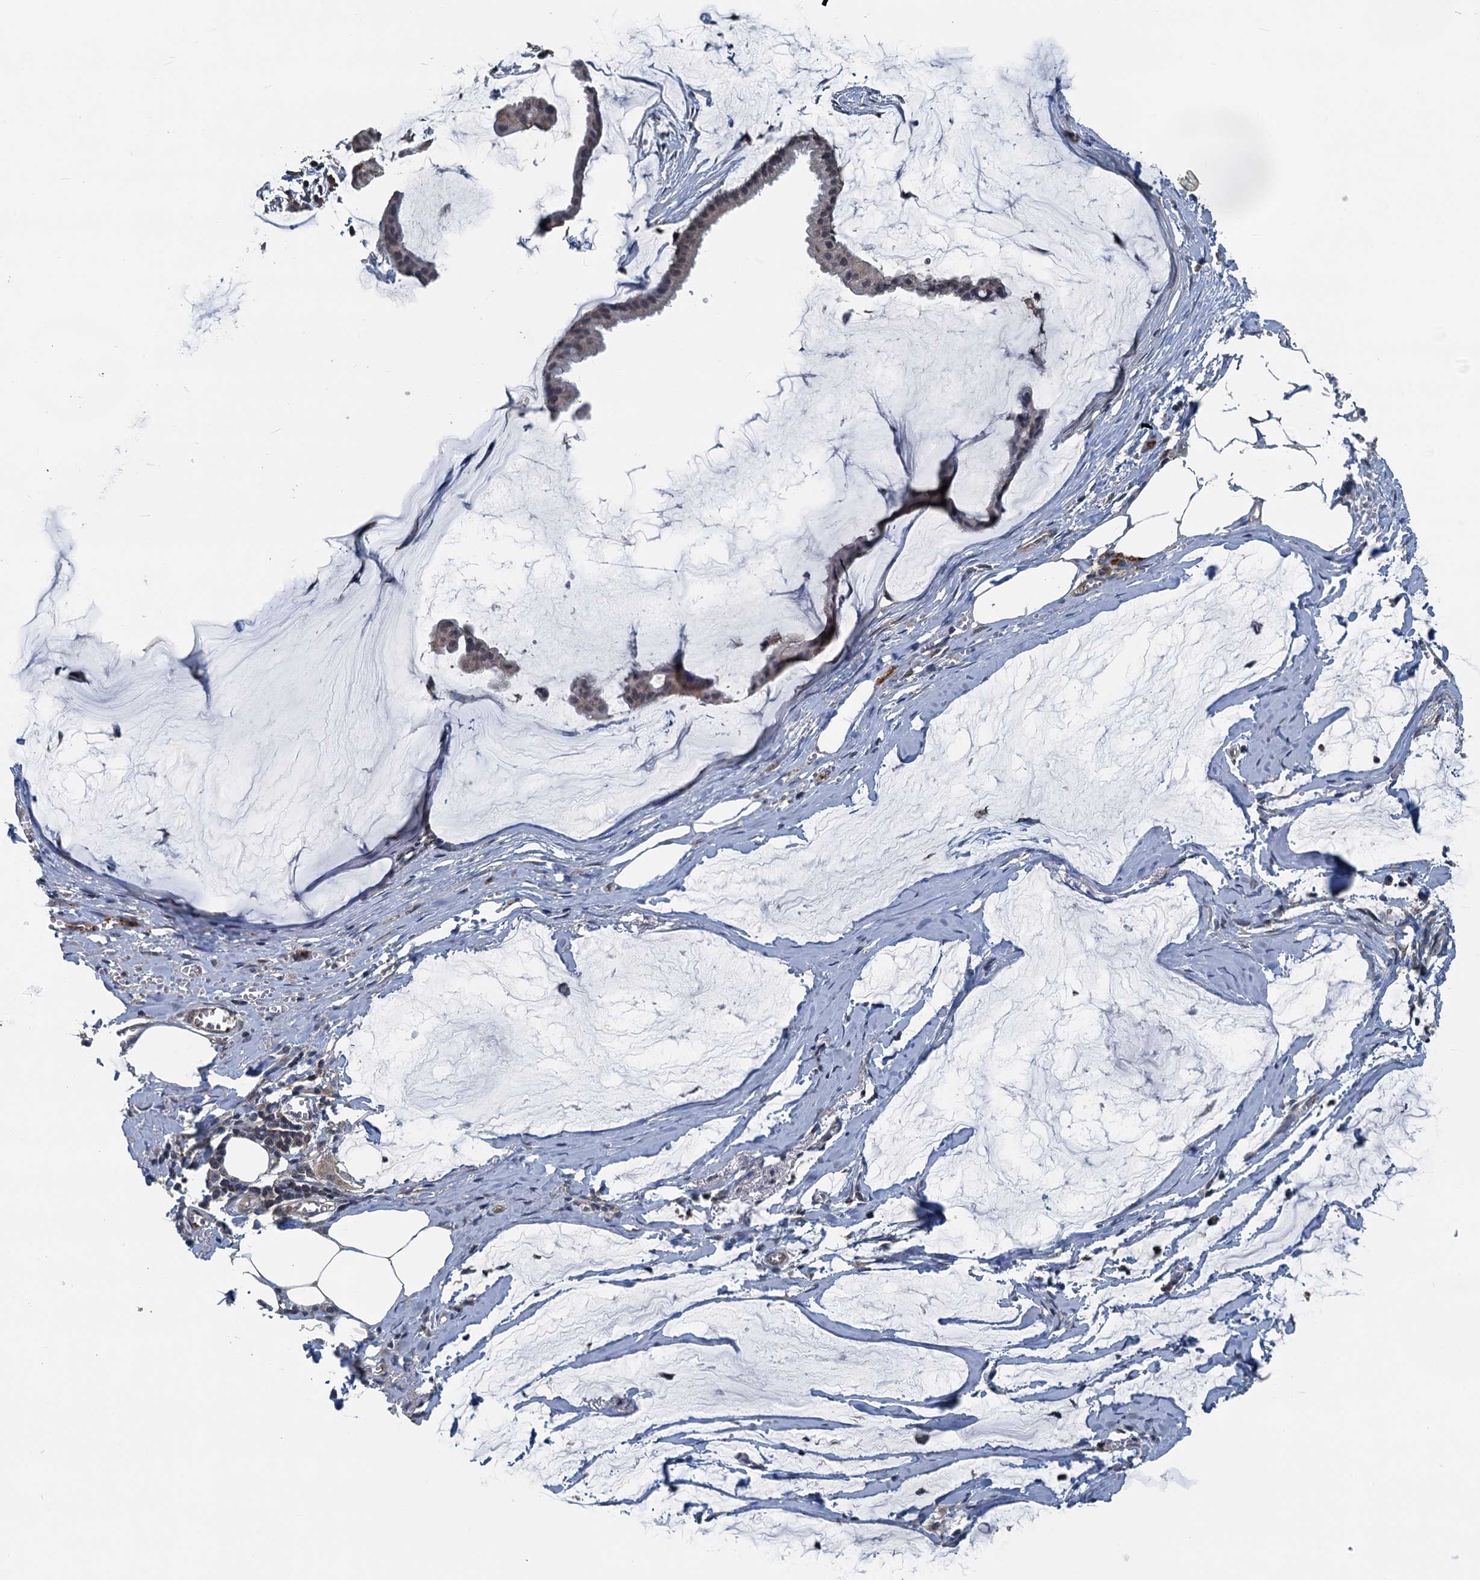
{"staining": {"intensity": "negative", "quantity": "none", "location": "none"}, "tissue": "ovarian cancer", "cell_type": "Tumor cells", "image_type": "cancer", "snomed": [{"axis": "morphology", "description": "Cystadenocarcinoma, mucinous, NOS"}, {"axis": "topography", "description": "Ovary"}], "caption": "This is a photomicrograph of immunohistochemistry (IHC) staining of mucinous cystadenocarcinoma (ovarian), which shows no staining in tumor cells. Nuclei are stained in blue.", "gene": "GCLM", "patient": {"sex": "female", "age": 73}}